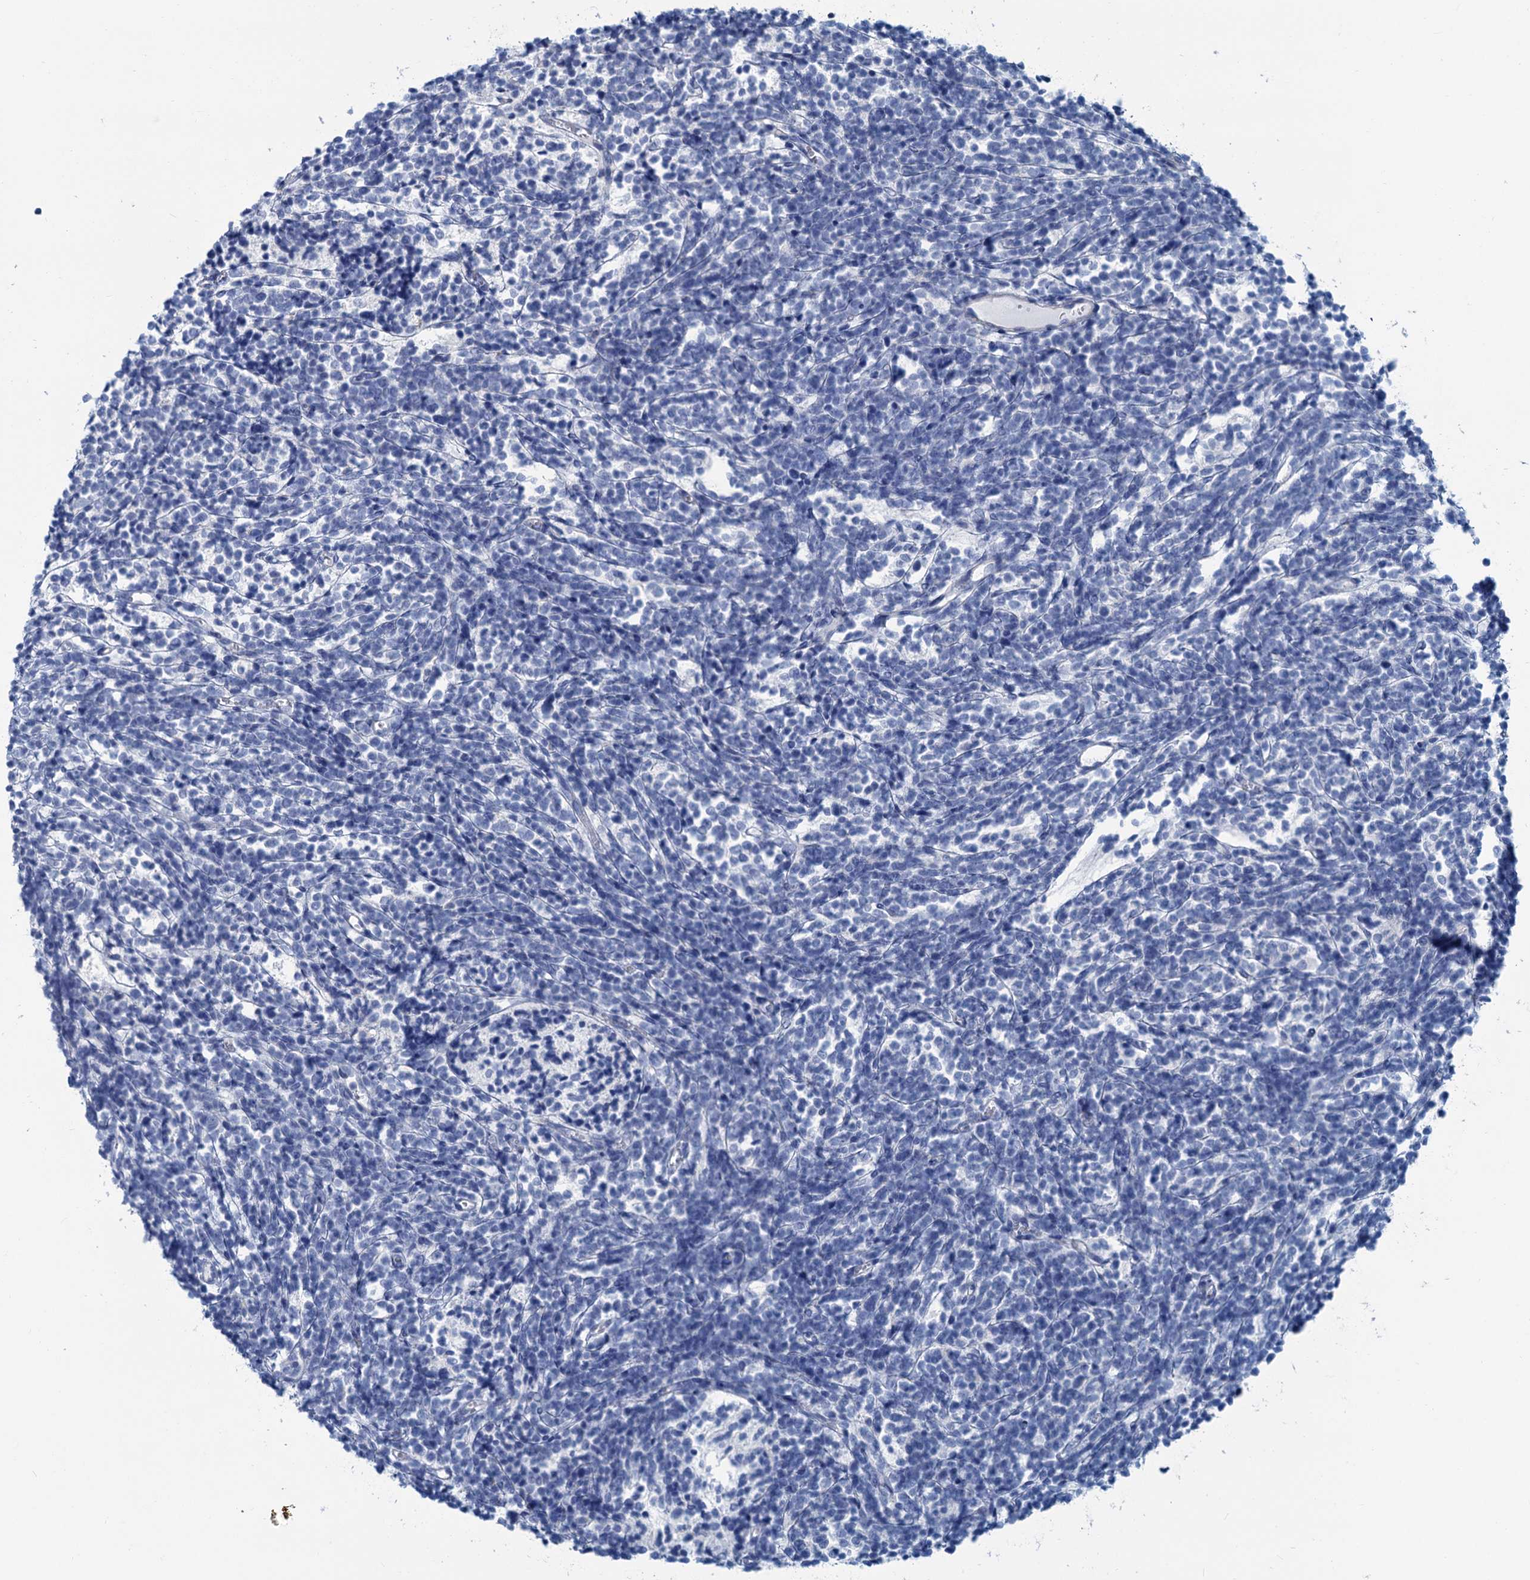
{"staining": {"intensity": "negative", "quantity": "none", "location": "none"}, "tissue": "glioma", "cell_type": "Tumor cells", "image_type": "cancer", "snomed": [{"axis": "morphology", "description": "Glioma, malignant, Low grade"}, {"axis": "topography", "description": "Brain"}], "caption": "Tumor cells show no significant staining in glioma. Brightfield microscopy of immunohistochemistry (IHC) stained with DAB (brown) and hematoxylin (blue), captured at high magnification.", "gene": "SLC1A3", "patient": {"sex": "female", "age": 1}}